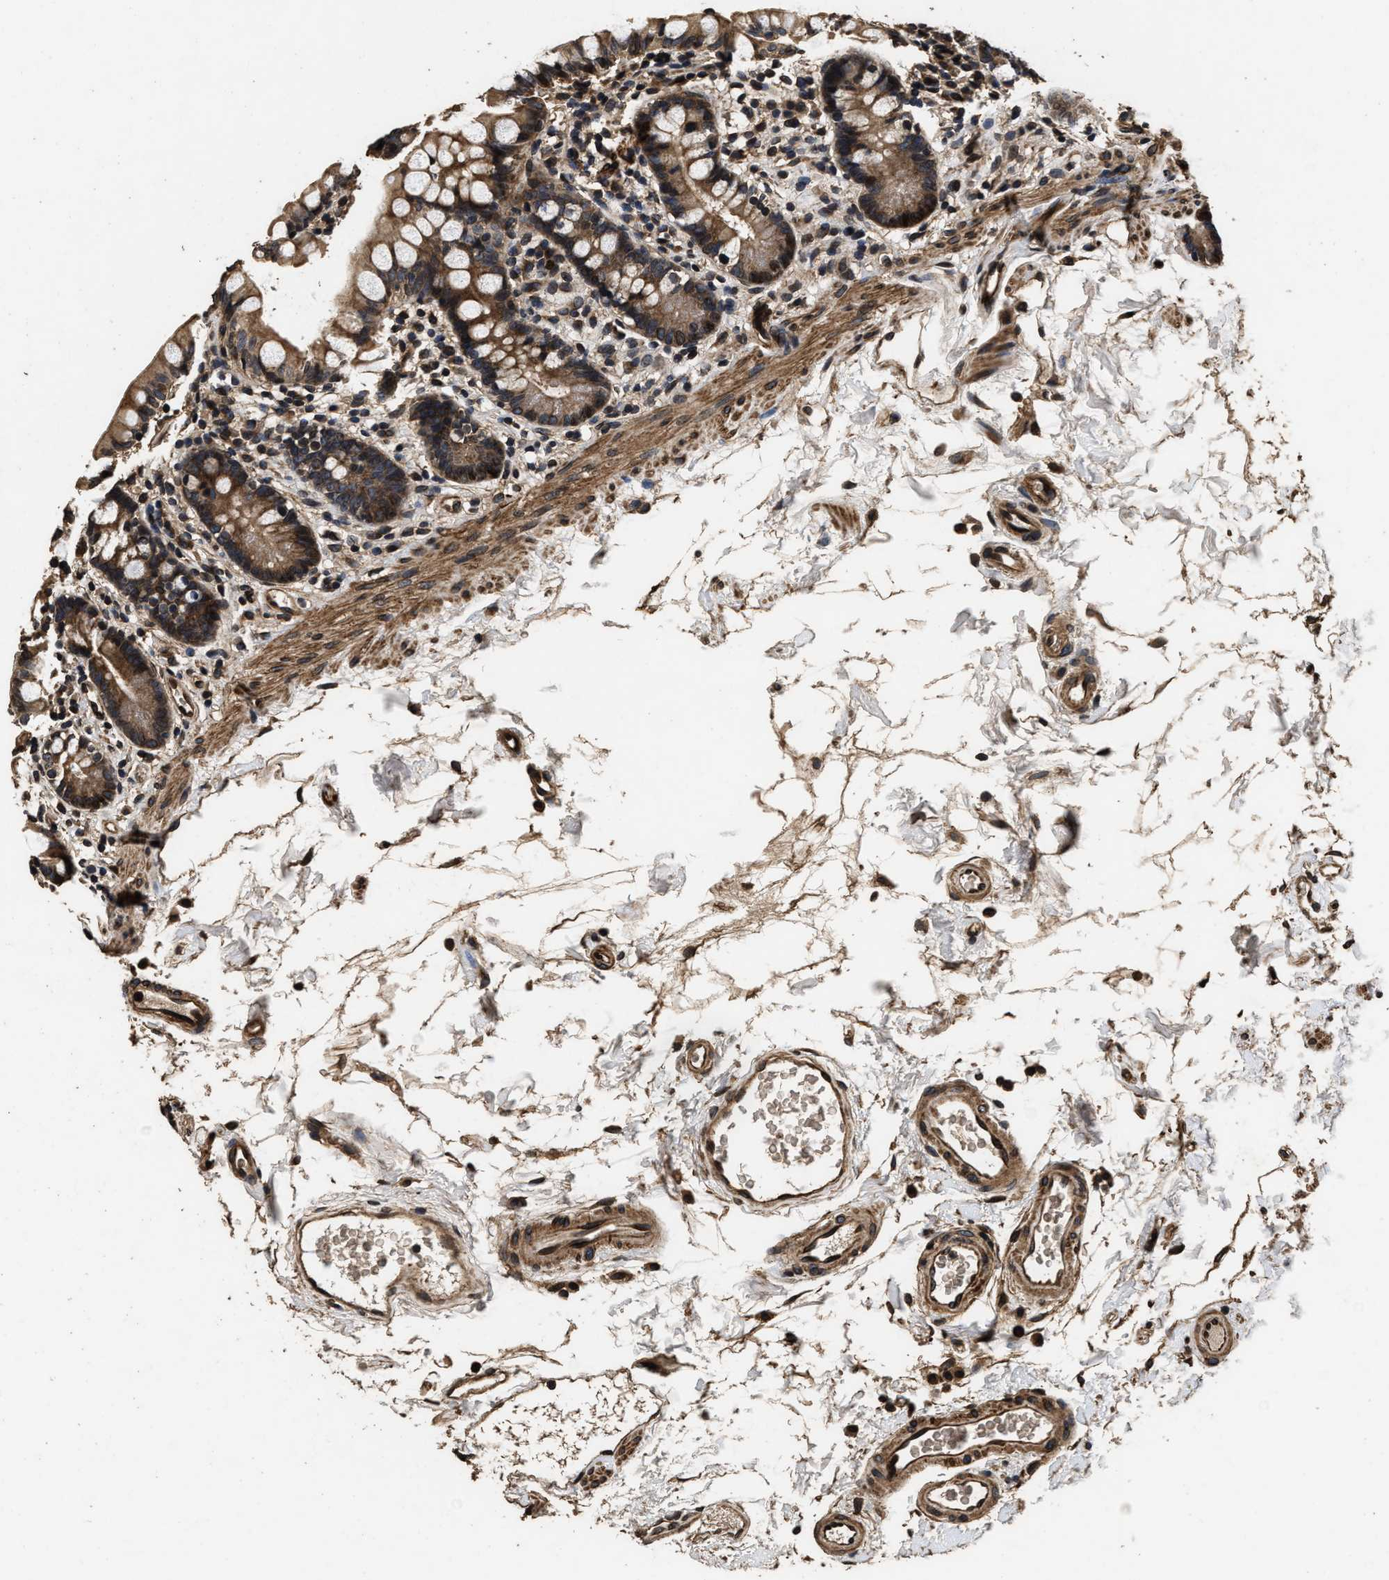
{"staining": {"intensity": "moderate", "quantity": "25%-75%", "location": "cytoplasmic/membranous,nuclear"}, "tissue": "small intestine", "cell_type": "Glandular cells", "image_type": "normal", "snomed": [{"axis": "morphology", "description": "Normal tissue, NOS"}, {"axis": "topography", "description": "Small intestine"}], "caption": "A brown stain highlights moderate cytoplasmic/membranous,nuclear positivity of a protein in glandular cells of benign small intestine. The protein of interest is shown in brown color, while the nuclei are stained blue.", "gene": "ACCS", "patient": {"sex": "female", "age": 84}}